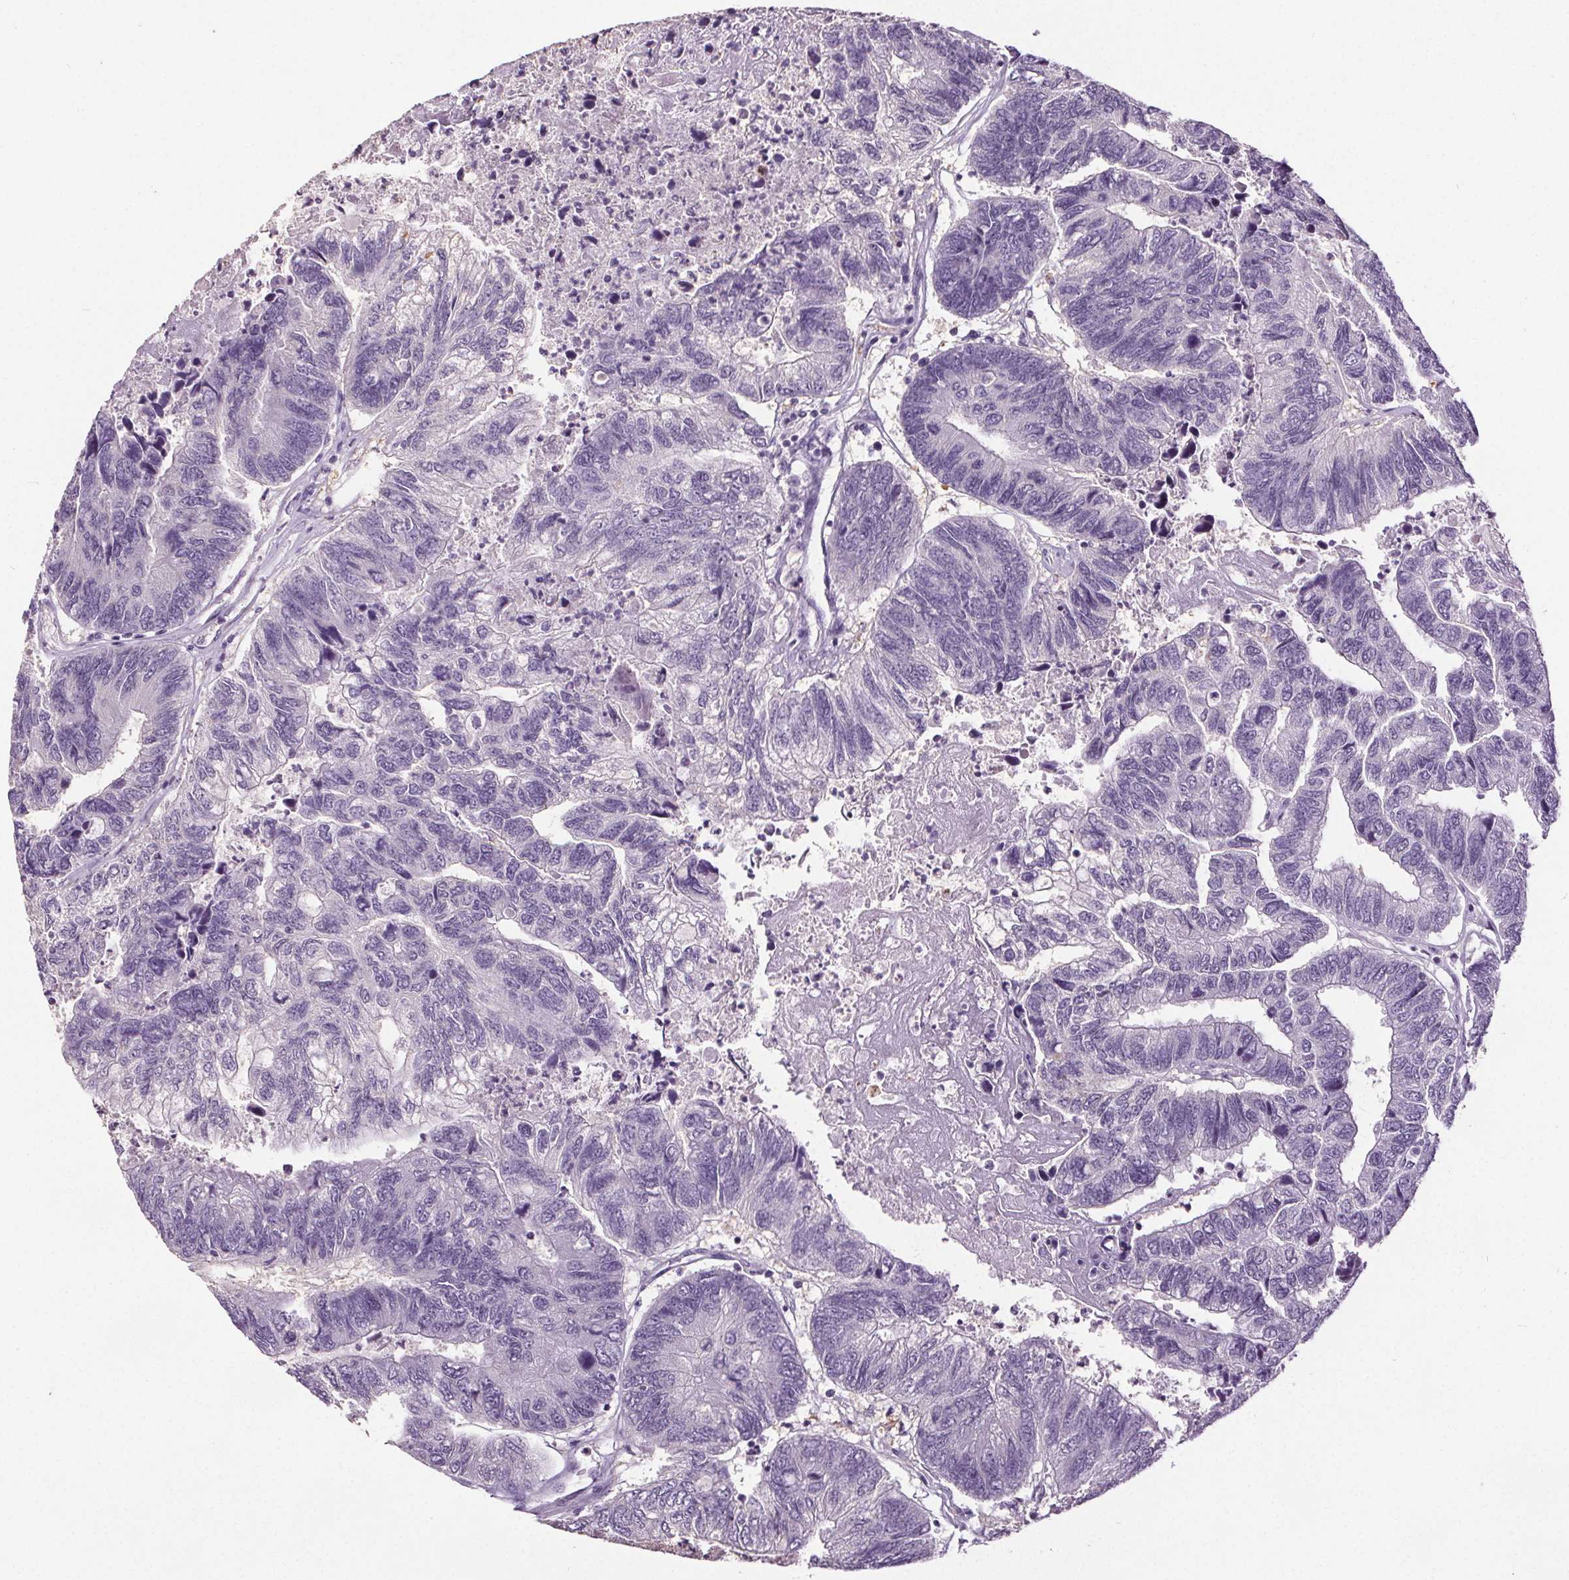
{"staining": {"intensity": "negative", "quantity": "none", "location": "none"}, "tissue": "colorectal cancer", "cell_type": "Tumor cells", "image_type": "cancer", "snomed": [{"axis": "morphology", "description": "Adenocarcinoma, NOS"}, {"axis": "topography", "description": "Colon"}], "caption": "DAB (3,3'-diaminobenzidine) immunohistochemical staining of human colorectal cancer (adenocarcinoma) exhibits no significant expression in tumor cells.", "gene": "GPIHBP1", "patient": {"sex": "female", "age": 67}}